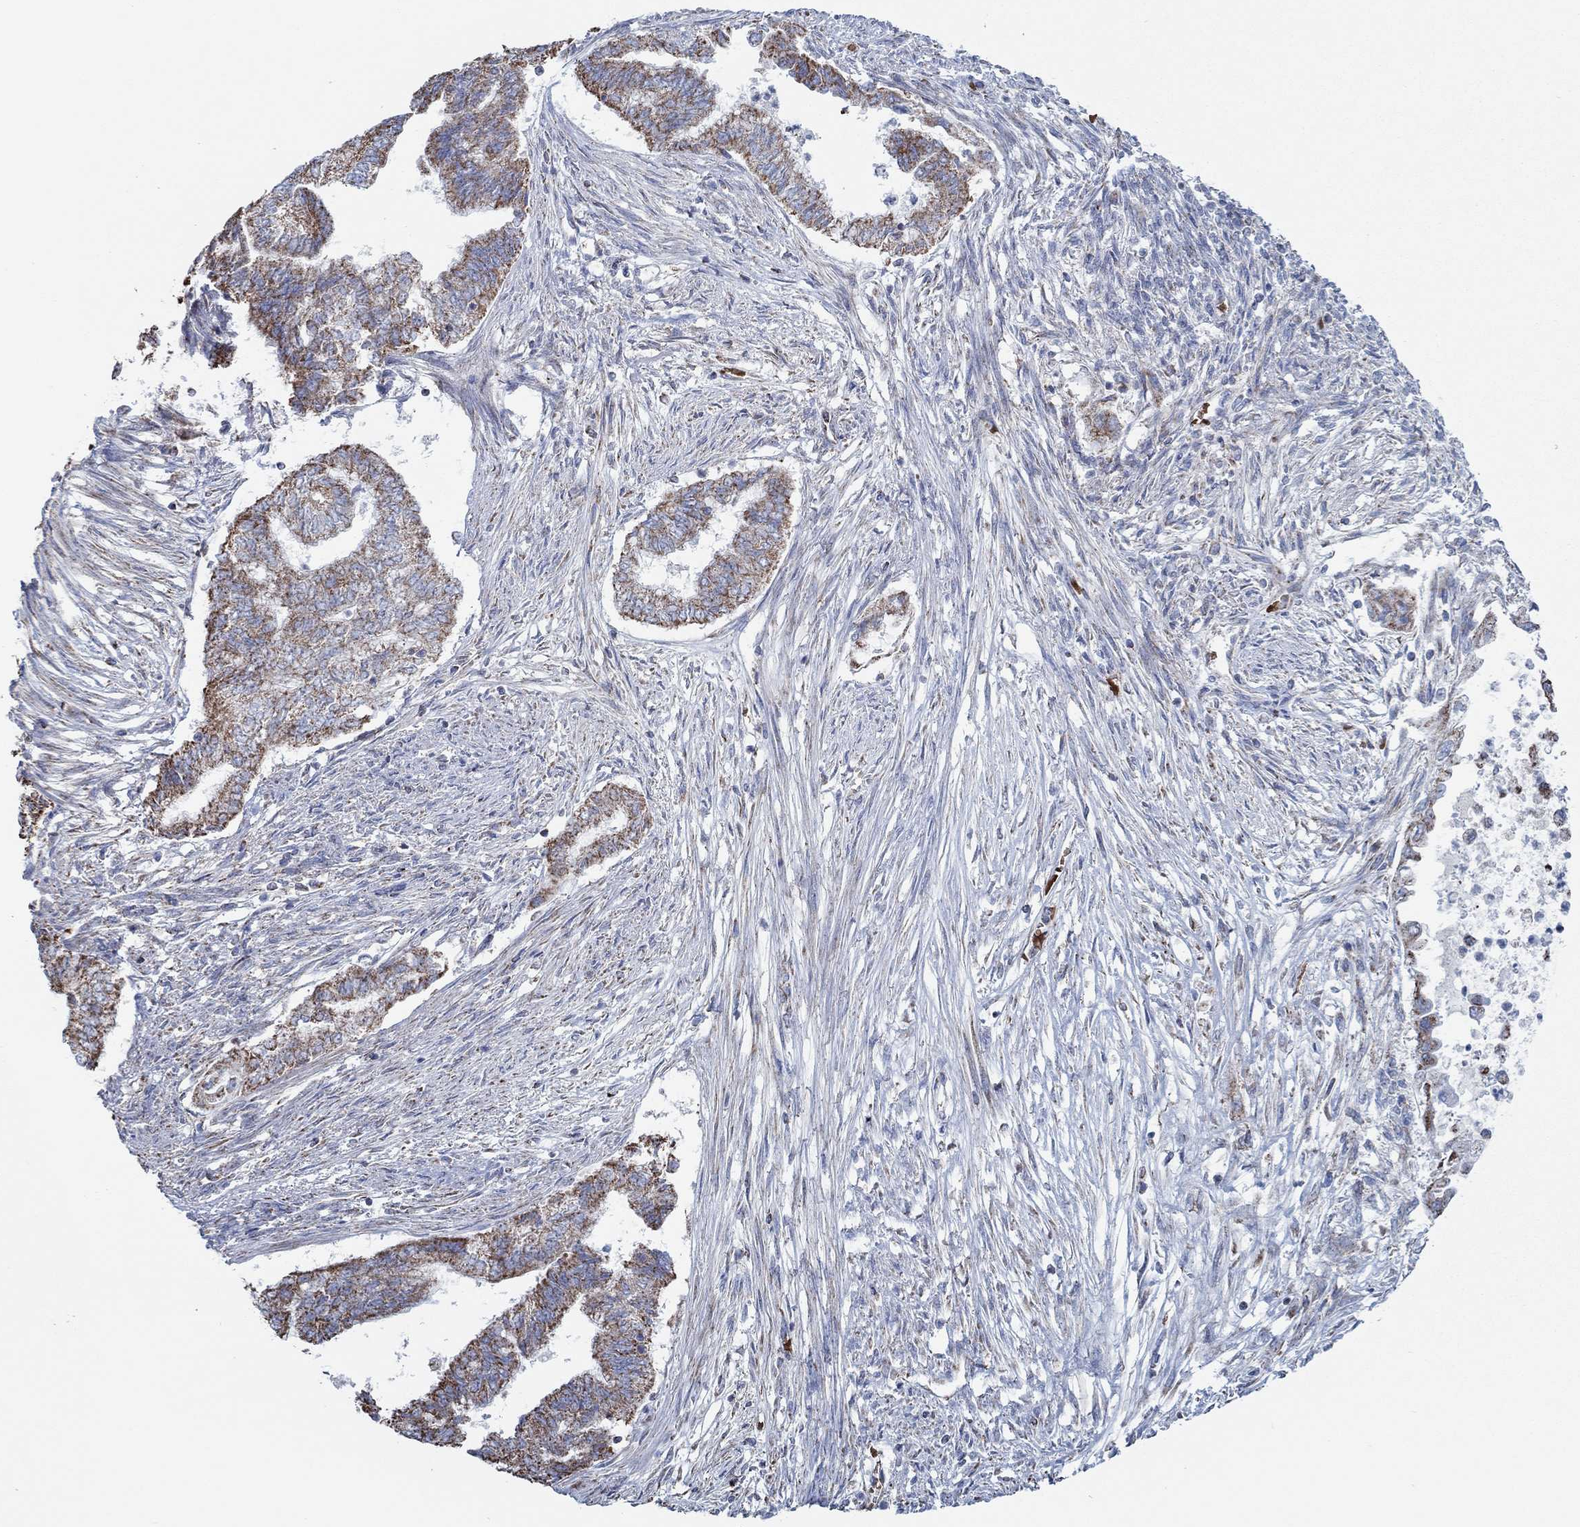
{"staining": {"intensity": "strong", "quantity": "<25%", "location": "cytoplasmic/membranous"}, "tissue": "endometrial cancer", "cell_type": "Tumor cells", "image_type": "cancer", "snomed": [{"axis": "morphology", "description": "Adenocarcinoma, NOS"}, {"axis": "topography", "description": "Endometrium"}], "caption": "Strong cytoplasmic/membranous protein expression is identified in approximately <25% of tumor cells in endometrial cancer.", "gene": "GLOD5", "patient": {"sex": "female", "age": 65}}